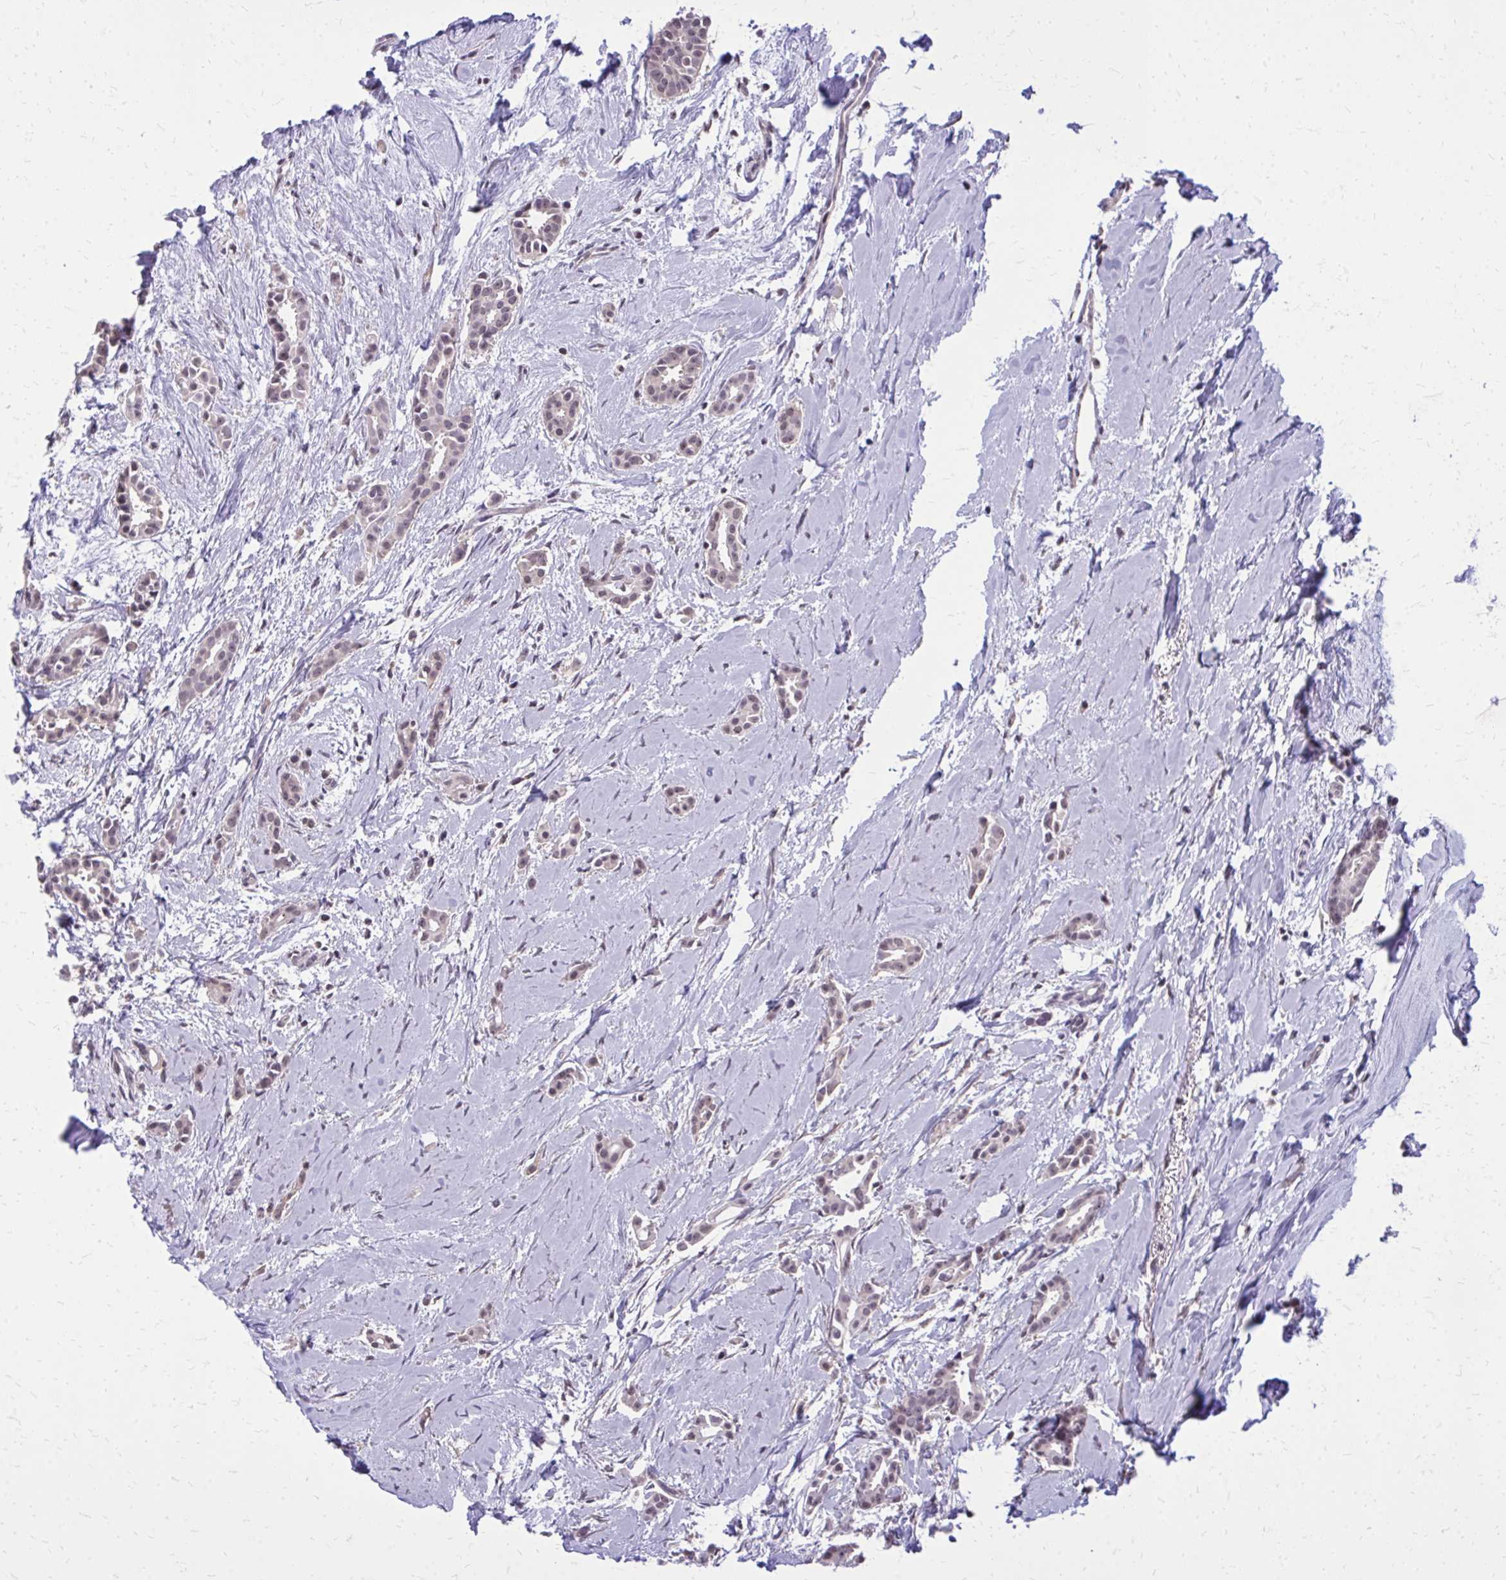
{"staining": {"intensity": "weak", "quantity": "<25%", "location": "cytoplasmic/membranous"}, "tissue": "breast cancer", "cell_type": "Tumor cells", "image_type": "cancer", "snomed": [{"axis": "morphology", "description": "Duct carcinoma"}, {"axis": "topography", "description": "Breast"}], "caption": "A high-resolution histopathology image shows immunohistochemistry staining of intraductal carcinoma (breast), which reveals no significant staining in tumor cells.", "gene": "AKAP5", "patient": {"sex": "female", "age": 64}}